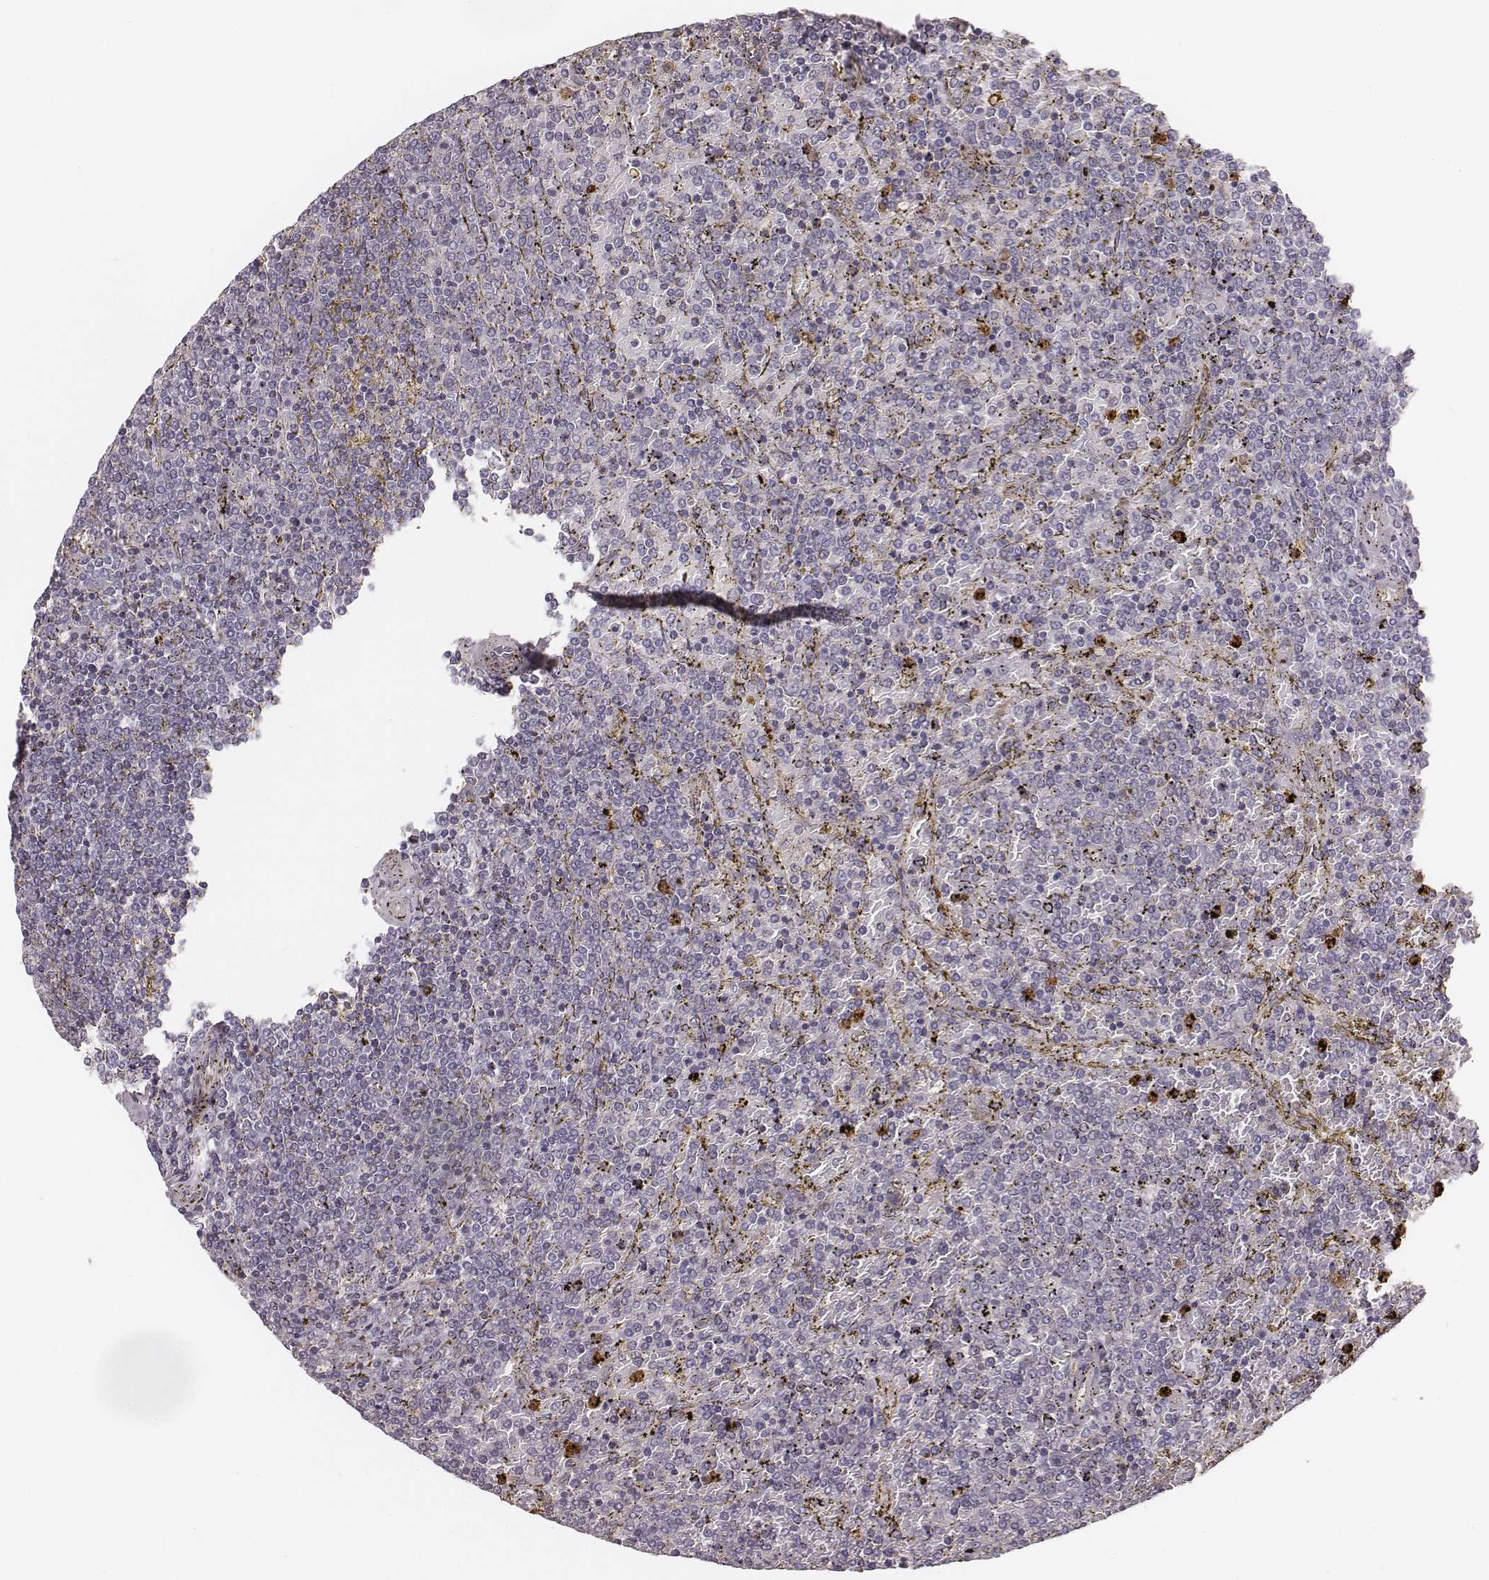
{"staining": {"intensity": "negative", "quantity": "none", "location": "none"}, "tissue": "lymphoma", "cell_type": "Tumor cells", "image_type": "cancer", "snomed": [{"axis": "morphology", "description": "Malignant lymphoma, non-Hodgkin's type, Low grade"}, {"axis": "topography", "description": "Spleen"}], "caption": "There is no significant expression in tumor cells of lymphoma.", "gene": "ZYX", "patient": {"sex": "female", "age": 77}}